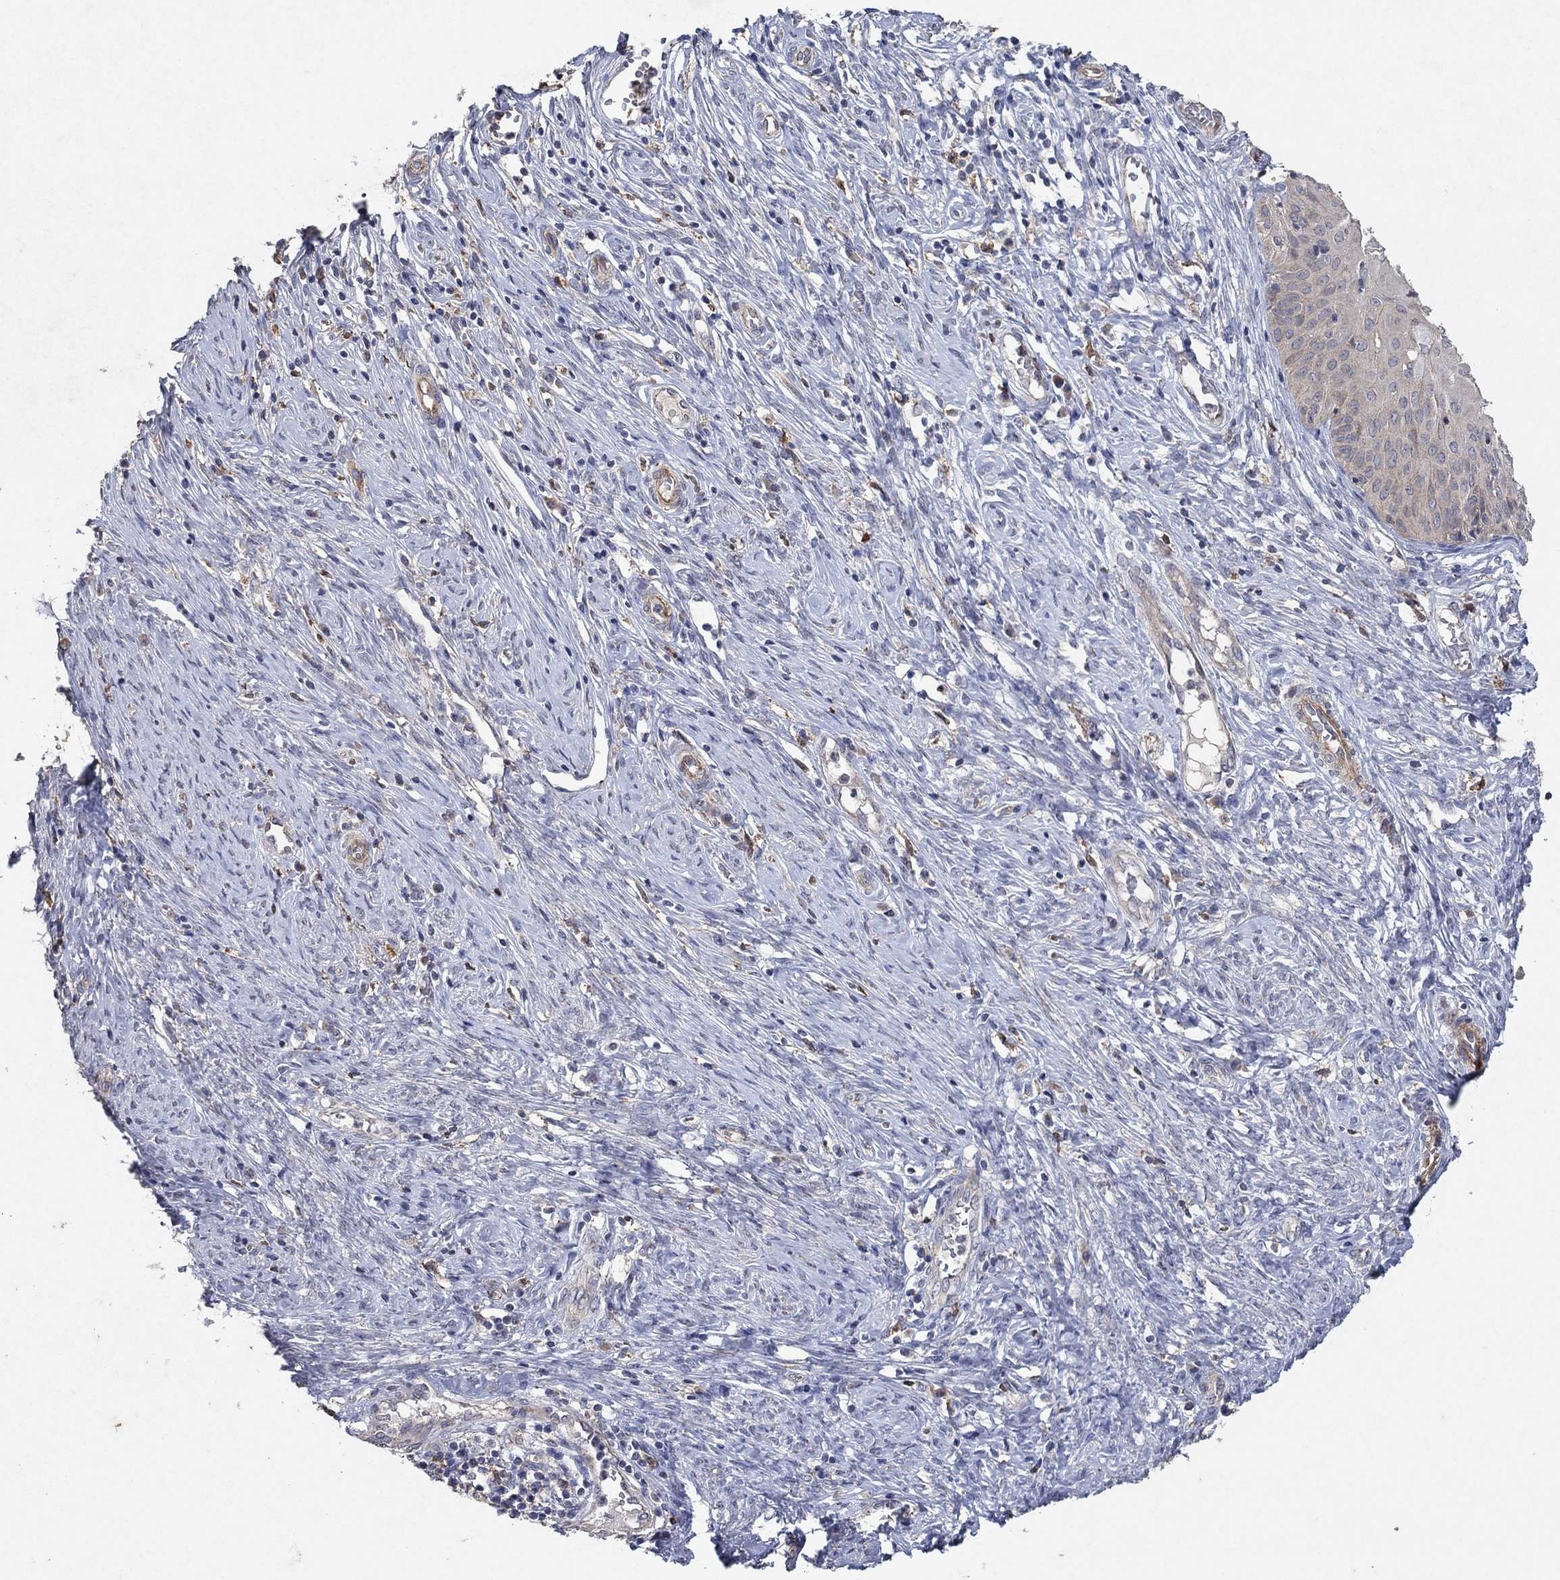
{"staining": {"intensity": "weak", "quantity": "25%-75%", "location": "cytoplasmic/membranous"}, "tissue": "cervical cancer", "cell_type": "Tumor cells", "image_type": "cancer", "snomed": [{"axis": "morphology", "description": "Normal tissue, NOS"}, {"axis": "morphology", "description": "Squamous cell carcinoma, NOS"}, {"axis": "topography", "description": "Cervix"}], "caption": "Cervical cancer was stained to show a protein in brown. There is low levels of weak cytoplasmic/membranous positivity in about 25%-75% of tumor cells.", "gene": "FRG1", "patient": {"sex": "female", "age": 39}}